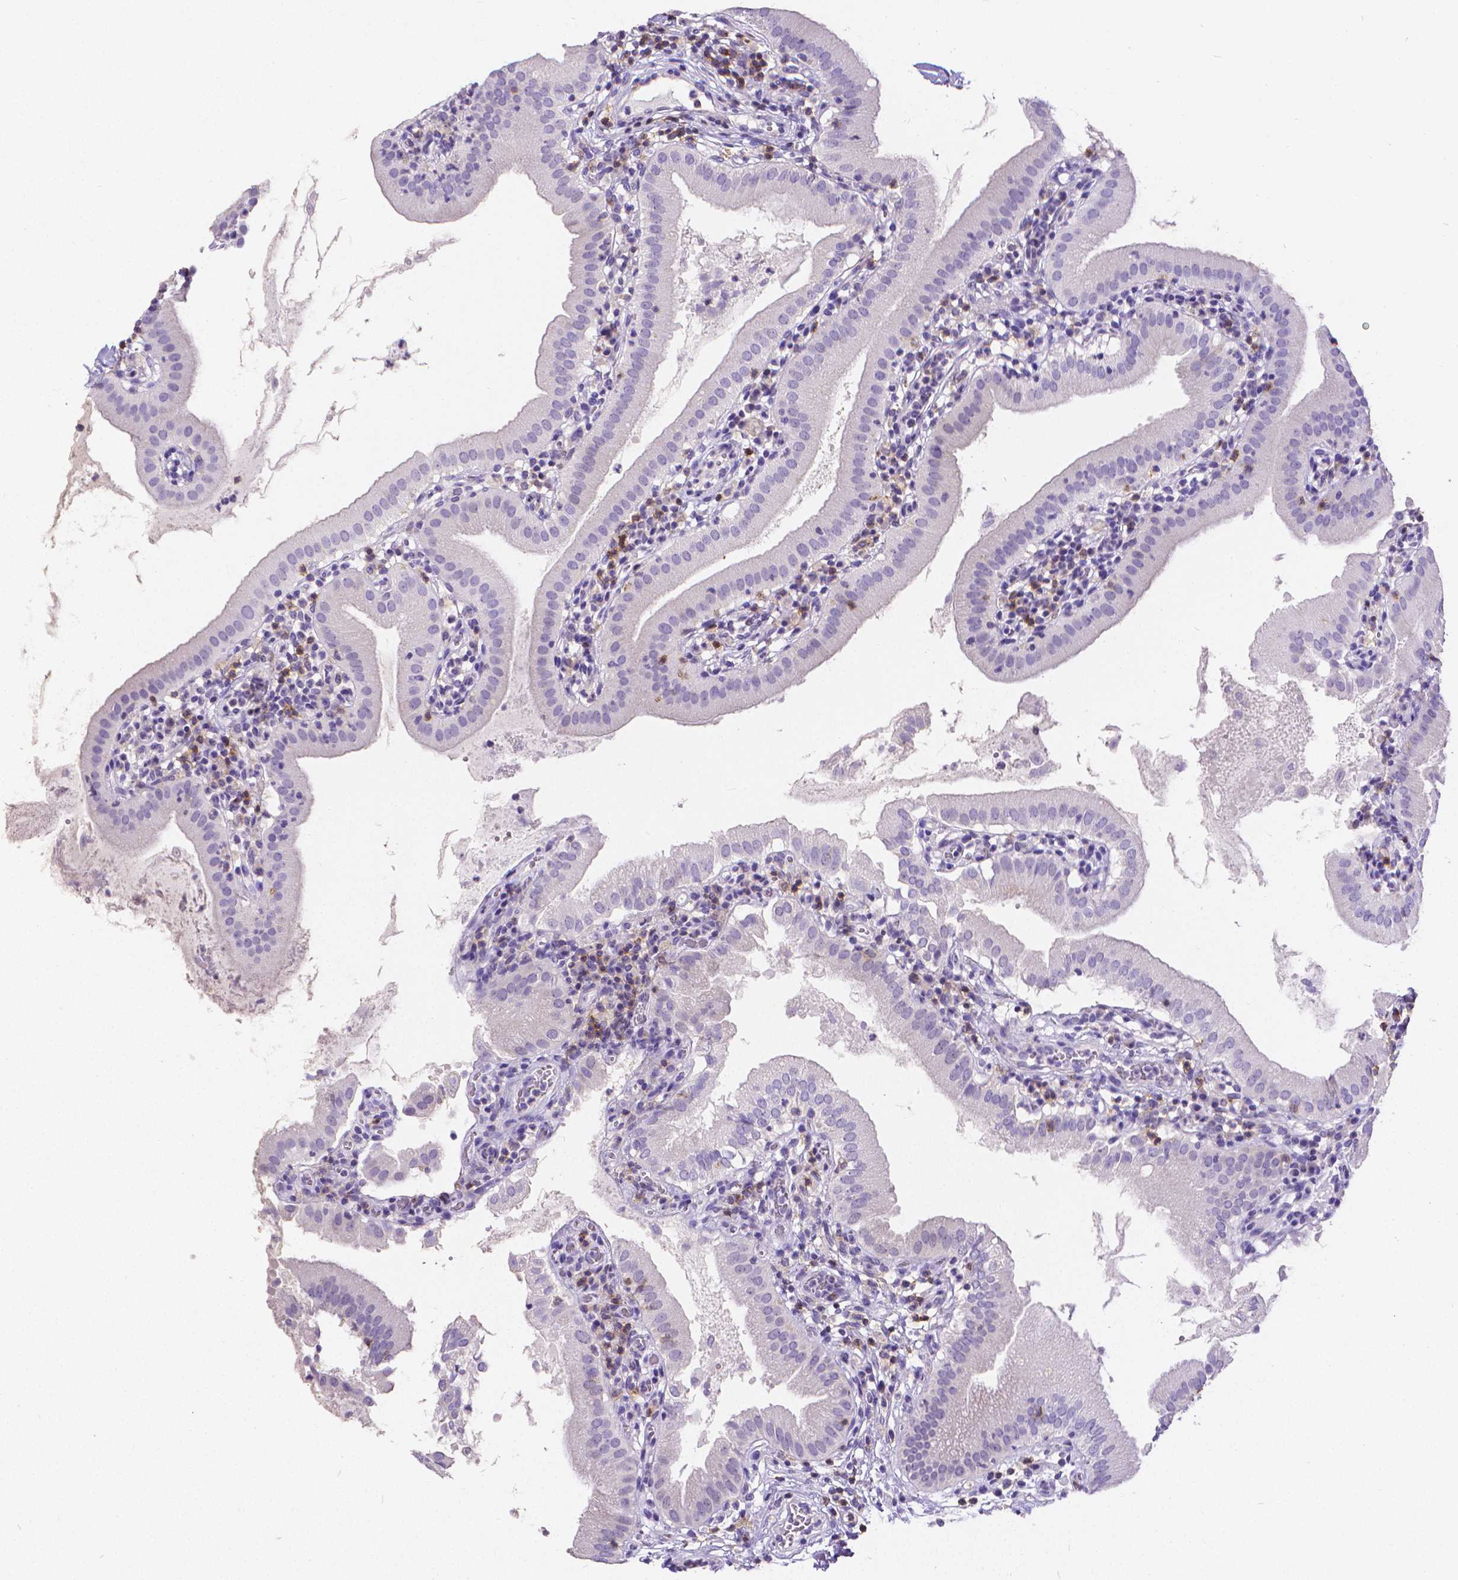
{"staining": {"intensity": "negative", "quantity": "none", "location": "none"}, "tissue": "gallbladder", "cell_type": "Glandular cells", "image_type": "normal", "snomed": [{"axis": "morphology", "description": "Normal tissue, NOS"}, {"axis": "topography", "description": "Gallbladder"}], "caption": "Immunohistochemistry of normal human gallbladder reveals no positivity in glandular cells. Brightfield microscopy of immunohistochemistry stained with DAB (3,3'-diaminobenzidine) (brown) and hematoxylin (blue), captured at high magnification.", "gene": "CD4", "patient": {"sex": "female", "age": 65}}